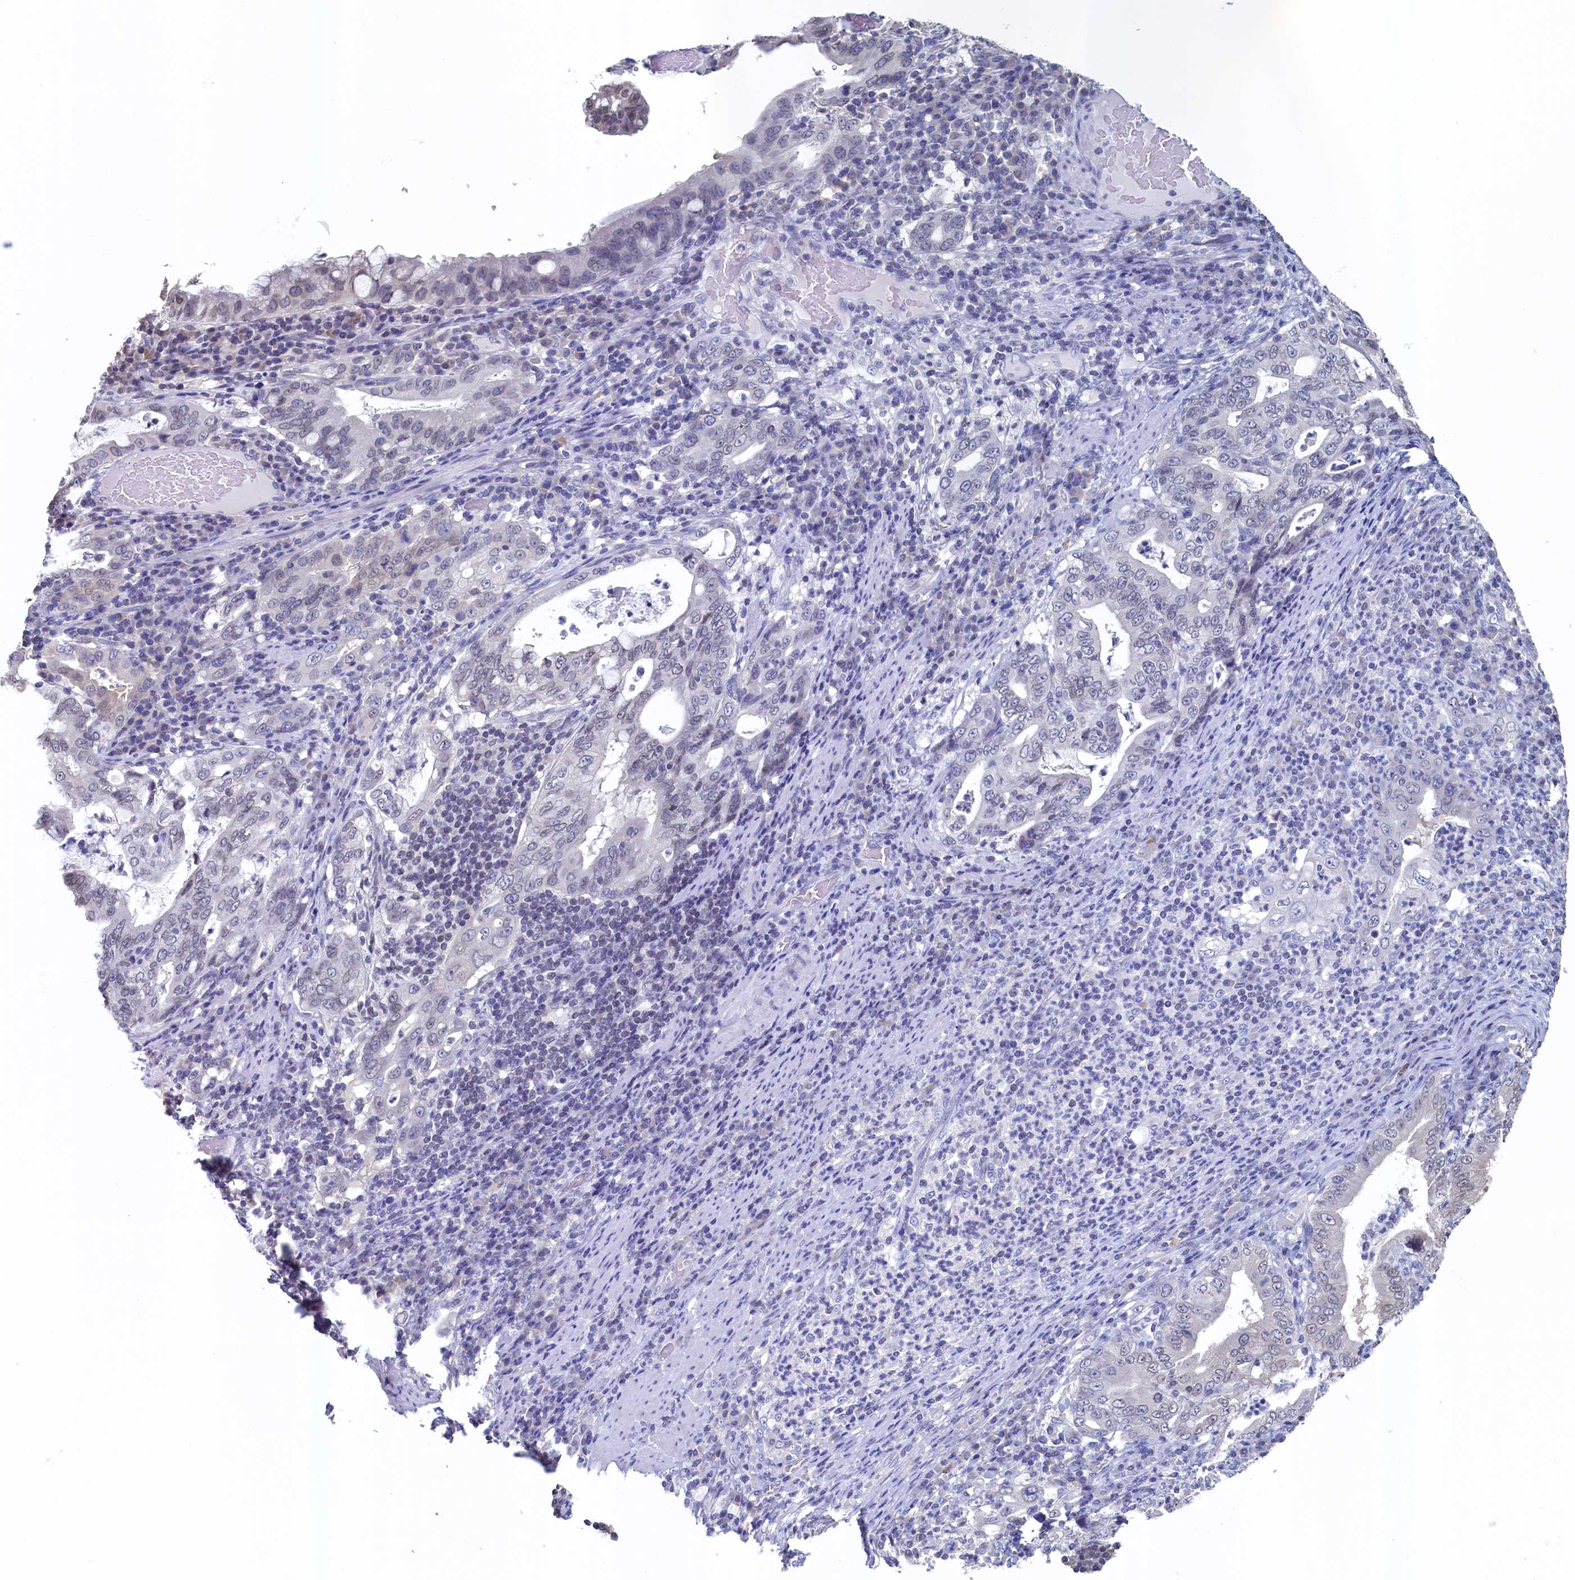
{"staining": {"intensity": "negative", "quantity": "none", "location": "none"}, "tissue": "stomach cancer", "cell_type": "Tumor cells", "image_type": "cancer", "snomed": [{"axis": "morphology", "description": "Normal tissue, NOS"}, {"axis": "morphology", "description": "Adenocarcinoma, NOS"}, {"axis": "topography", "description": "Esophagus"}, {"axis": "topography", "description": "Stomach, upper"}, {"axis": "topography", "description": "Peripheral nerve tissue"}], "caption": "Immunohistochemical staining of stomach cancer (adenocarcinoma) displays no significant staining in tumor cells.", "gene": "C11orf54", "patient": {"sex": "male", "age": 62}}